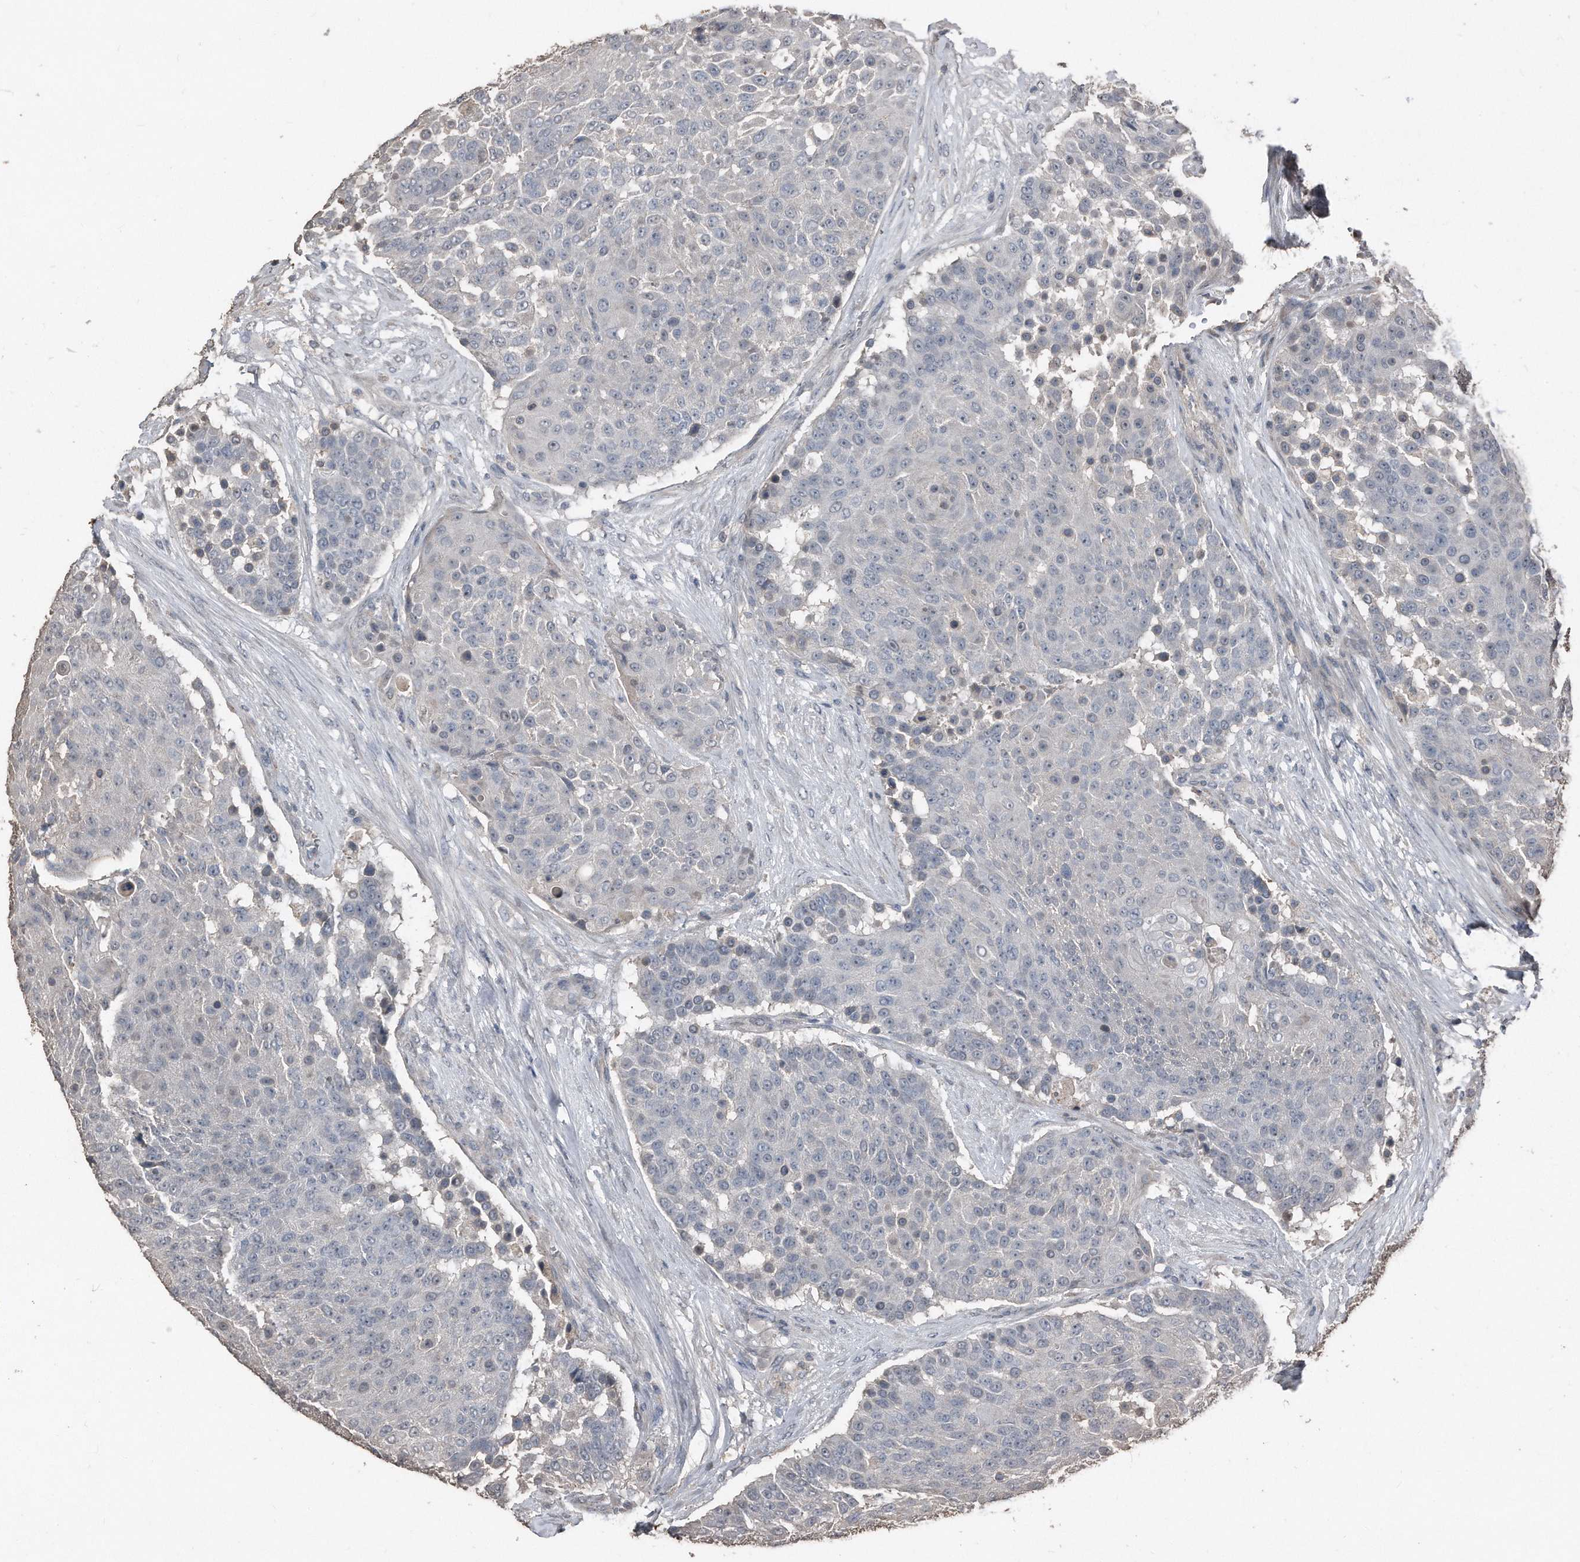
{"staining": {"intensity": "negative", "quantity": "none", "location": "none"}, "tissue": "urothelial cancer", "cell_type": "Tumor cells", "image_type": "cancer", "snomed": [{"axis": "morphology", "description": "Urothelial carcinoma, High grade"}, {"axis": "topography", "description": "Urinary bladder"}], "caption": "DAB immunohistochemical staining of urothelial cancer displays no significant expression in tumor cells.", "gene": "ANKRD10", "patient": {"sex": "female", "age": 63}}